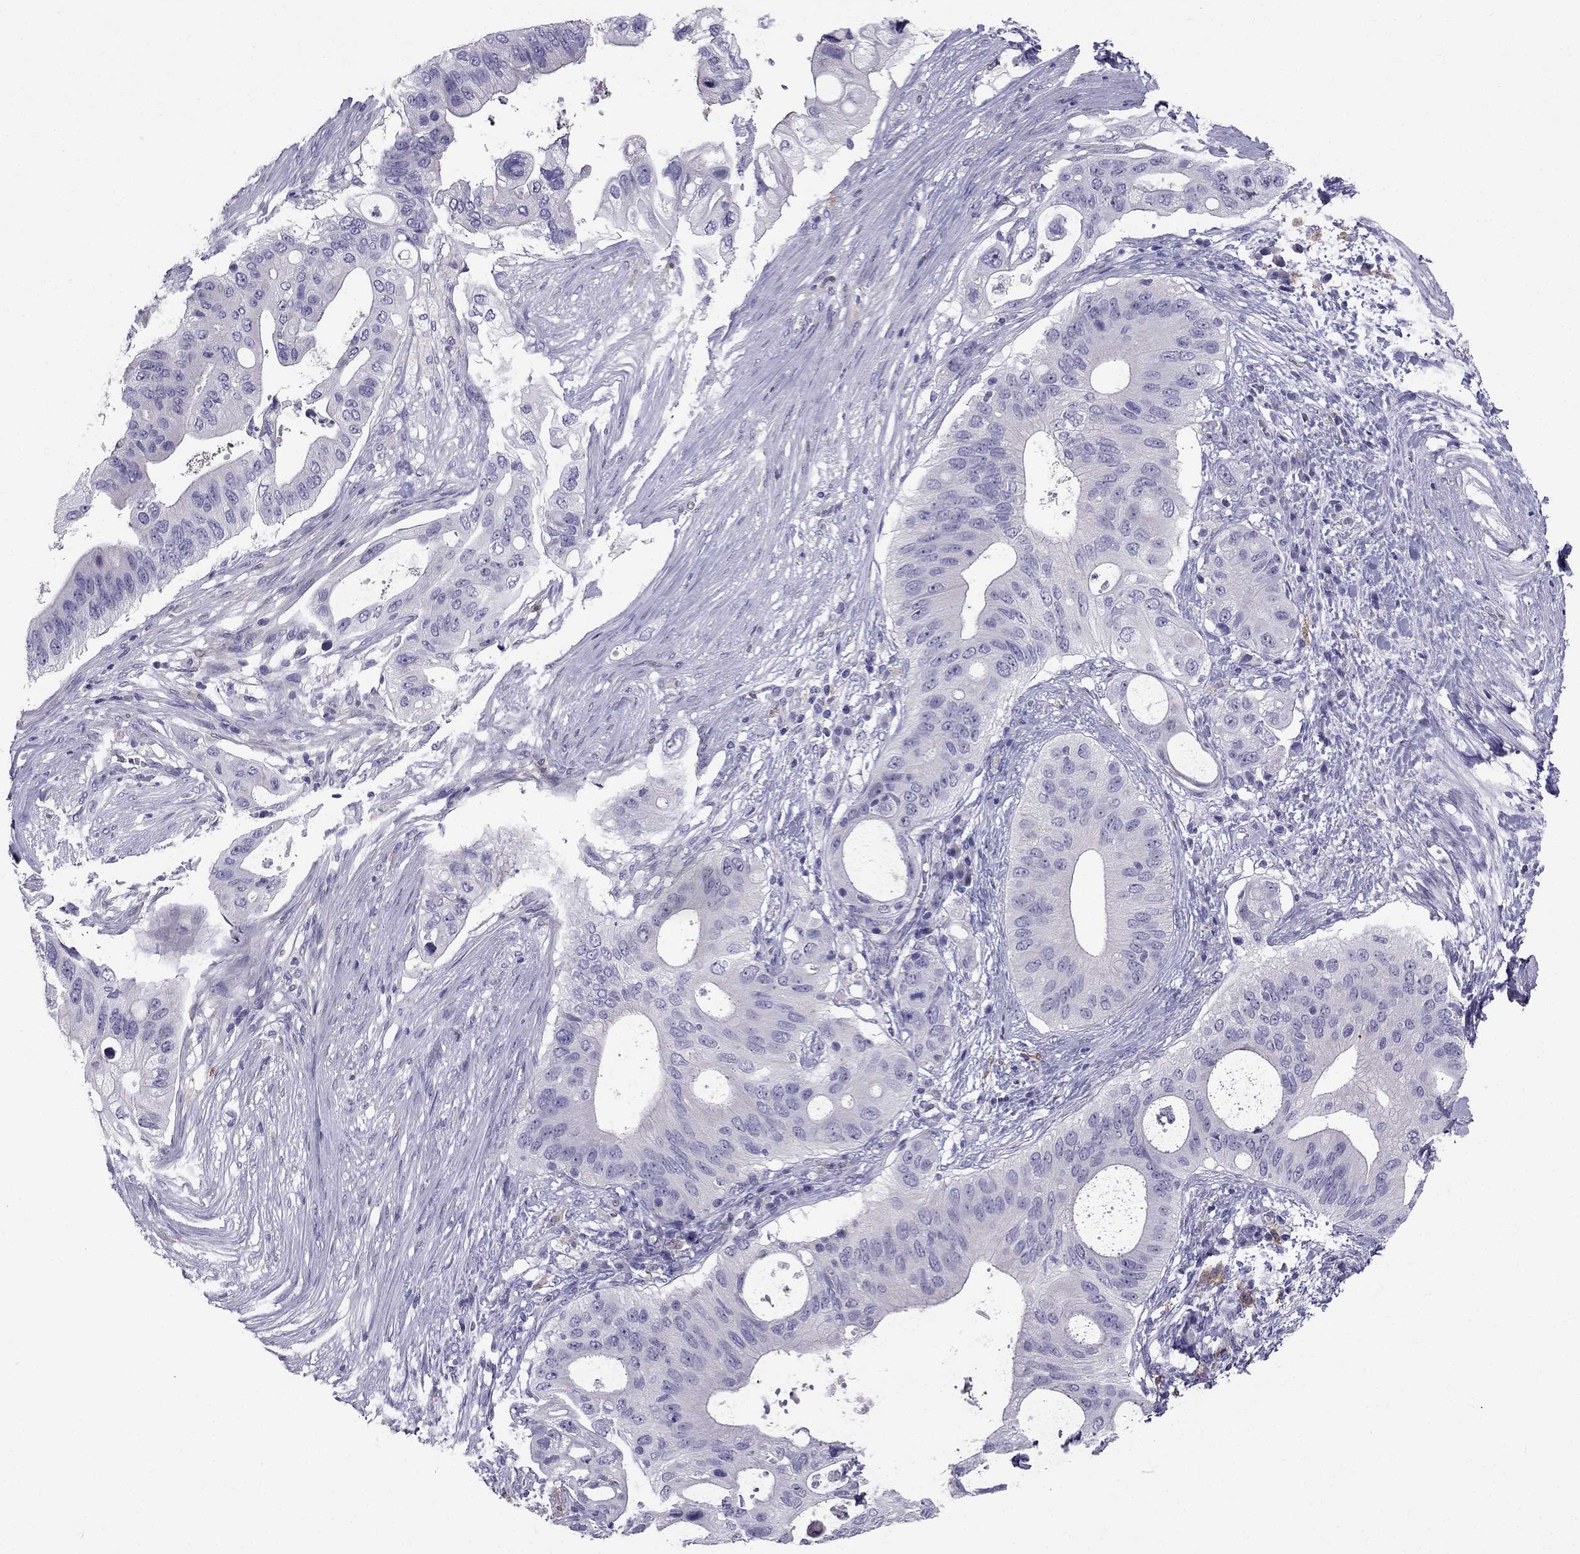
{"staining": {"intensity": "negative", "quantity": "none", "location": "none"}, "tissue": "pancreatic cancer", "cell_type": "Tumor cells", "image_type": "cancer", "snomed": [{"axis": "morphology", "description": "Adenocarcinoma, NOS"}, {"axis": "topography", "description": "Pancreas"}], "caption": "Human adenocarcinoma (pancreatic) stained for a protein using immunohistochemistry (IHC) shows no positivity in tumor cells.", "gene": "LMTK3", "patient": {"sex": "female", "age": 72}}